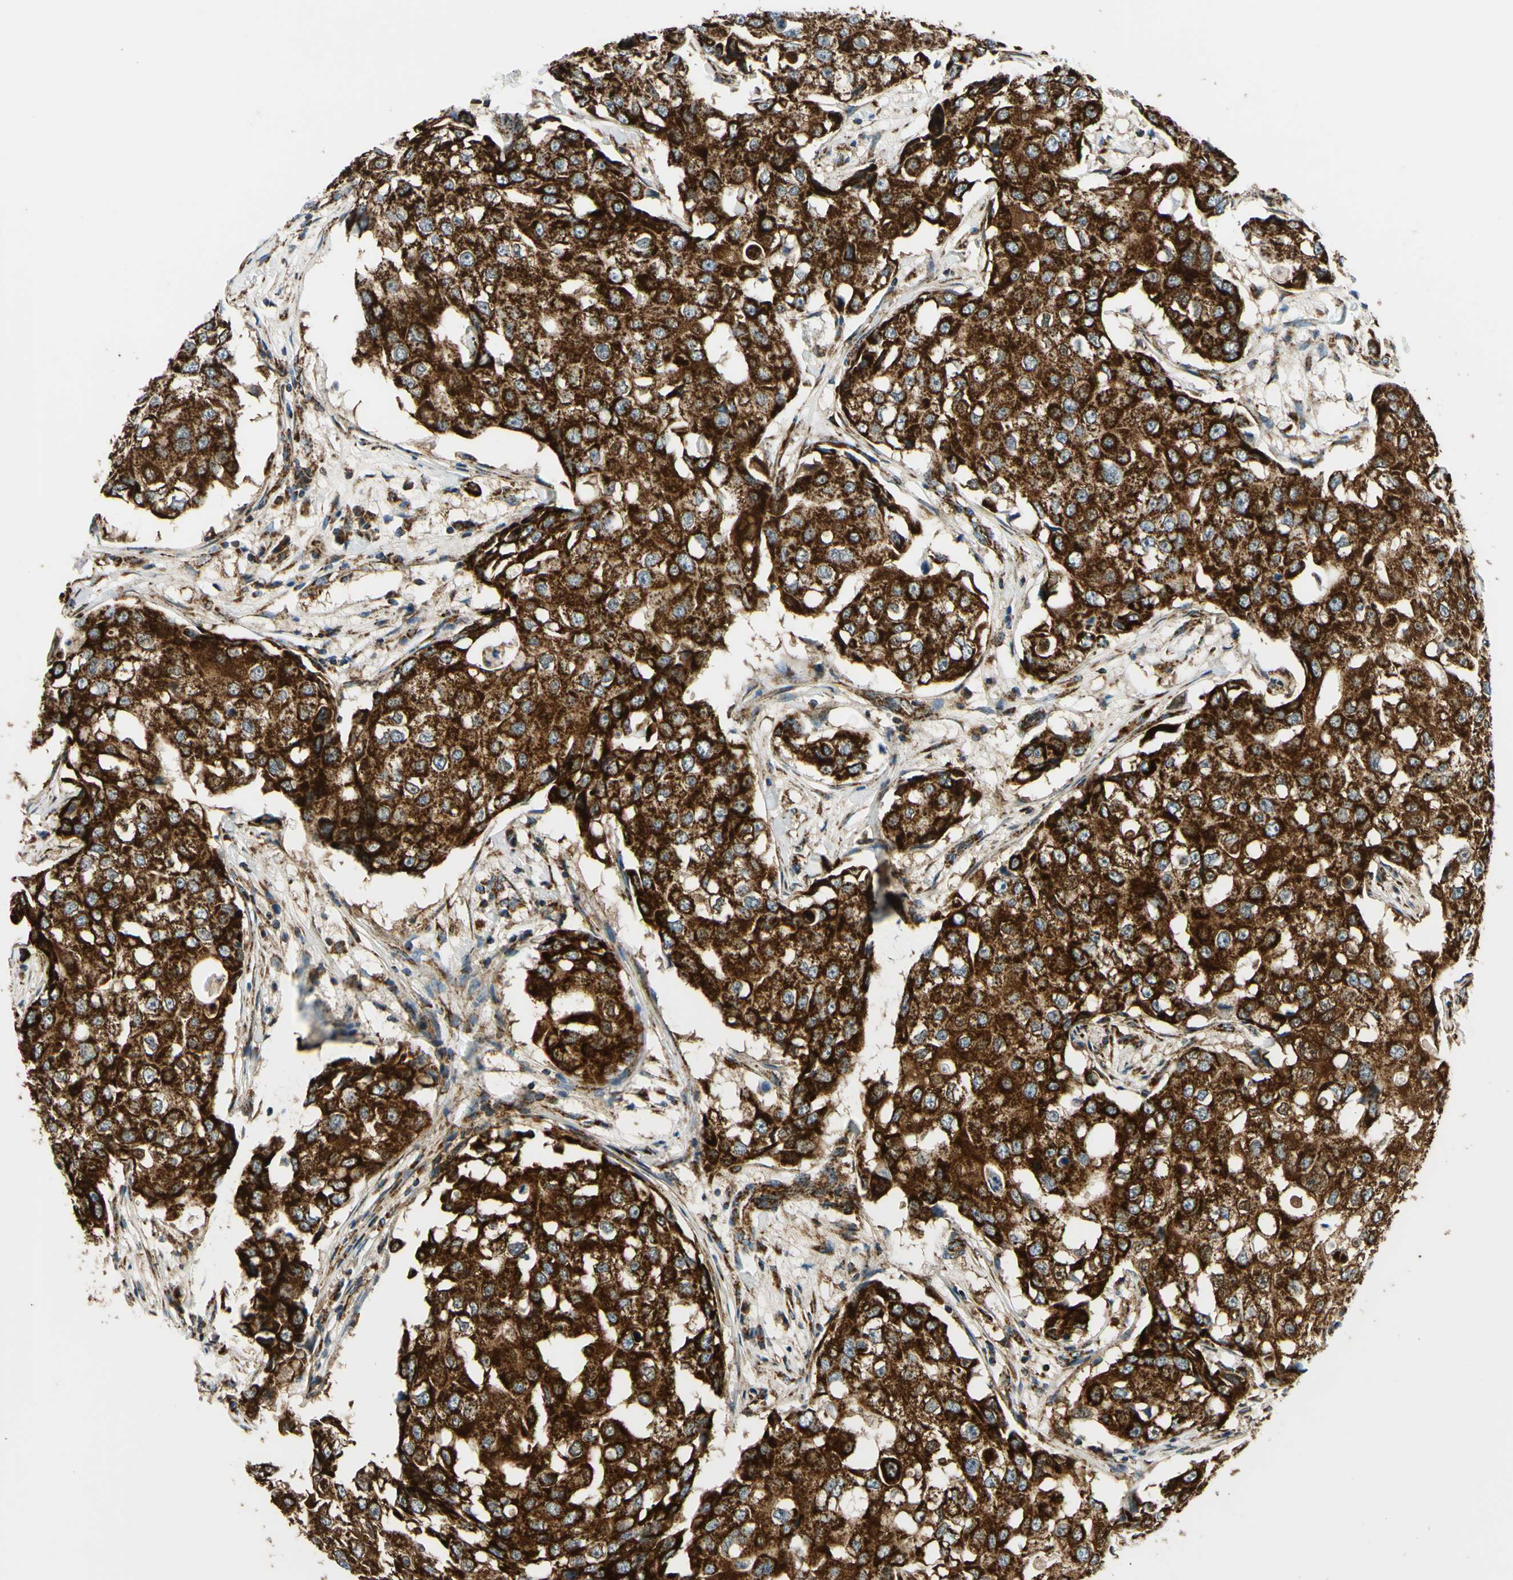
{"staining": {"intensity": "strong", "quantity": ">75%", "location": "cytoplasmic/membranous"}, "tissue": "breast cancer", "cell_type": "Tumor cells", "image_type": "cancer", "snomed": [{"axis": "morphology", "description": "Duct carcinoma"}, {"axis": "topography", "description": "Breast"}], "caption": "Breast cancer tissue shows strong cytoplasmic/membranous expression in approximately >75% of tumor cells, visualized by immunohistochemistry.", "gene": "MAVS", "patient": {"sex": "female", "age": 27}}